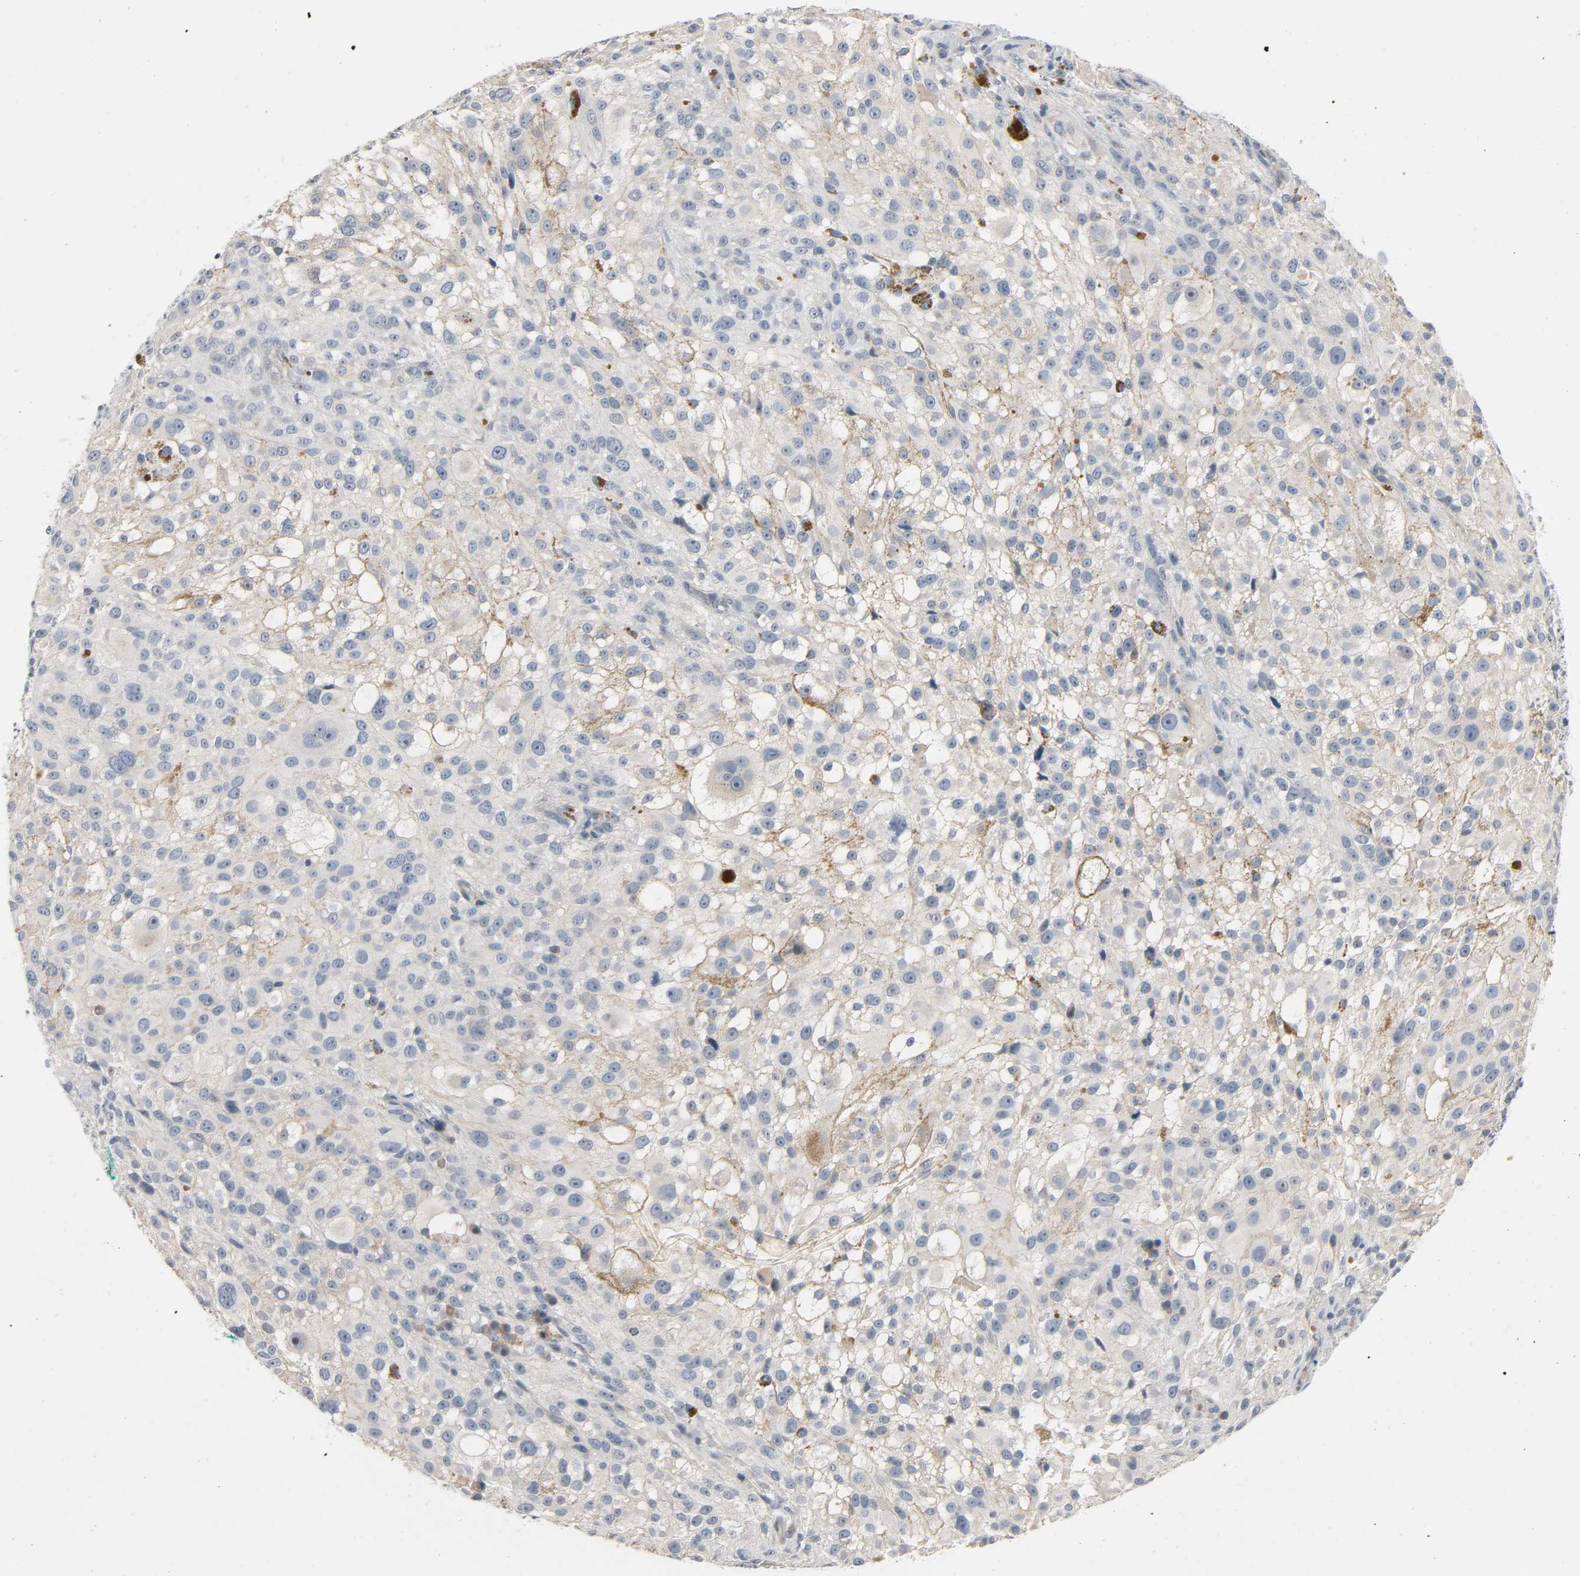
{"staining": {"intensity": "moderate", "quantity": "<25%", "location": "cytoplasmic/membranous"}, "tissue": "melanoma", "cell_type": "Tumor cells", "image_type": "cancer", "snomed": [{"axis": "morphology", "description": "Necrosis, NOS"}, {"axis": "morphology", "description": "Malignant melanoma, NOS"}, {"axis": "topography", "description": "Skin"}], "caption": "The histopathology image displays a brown stain indicating the presence of a protein in the cytoplasmic/membranous of tumor cells in melanoma.", "gene": "LIMCH1", "patient": {"sex": "female", "age": 87}}